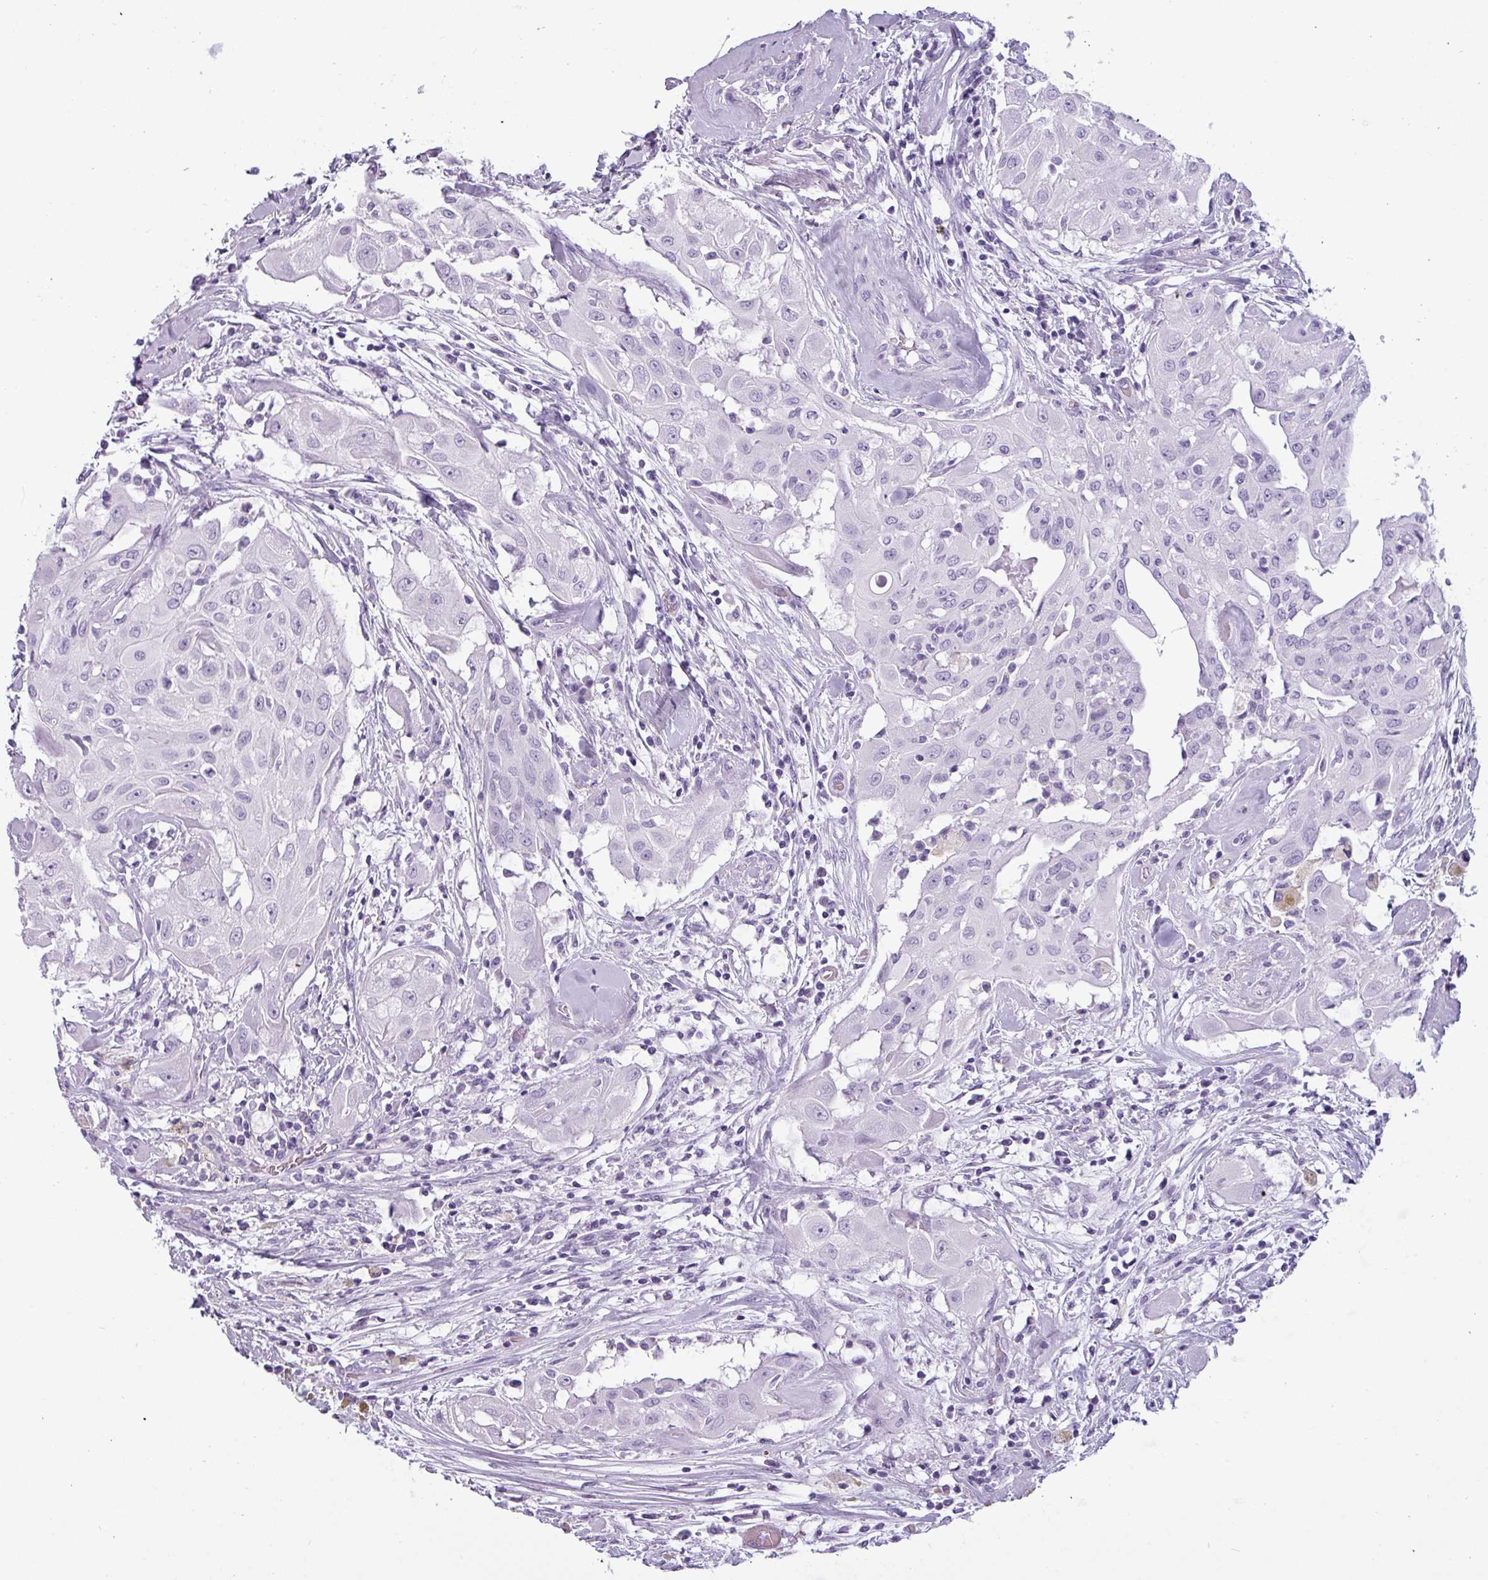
{"staining": {"intensity": "negative", "quantity": "none", "location": "none"}, "tissue": "thyroid cancer", "cell_type": "Tumor cells", "image_type": "cancer", "snomed": [{"axis": "morphology", "description": "Papillary adenocarcinoma, NOS"}, {"axis": "topography", "description": "Thyroid gland"}], "caption": "The photomicrograph exhibits no significant positivity in tumor cells of thyroid cancer (papillary adenocarcinoma).", "gene": "CRYBB2", "patient": {"sex": "female", "age": 59}}